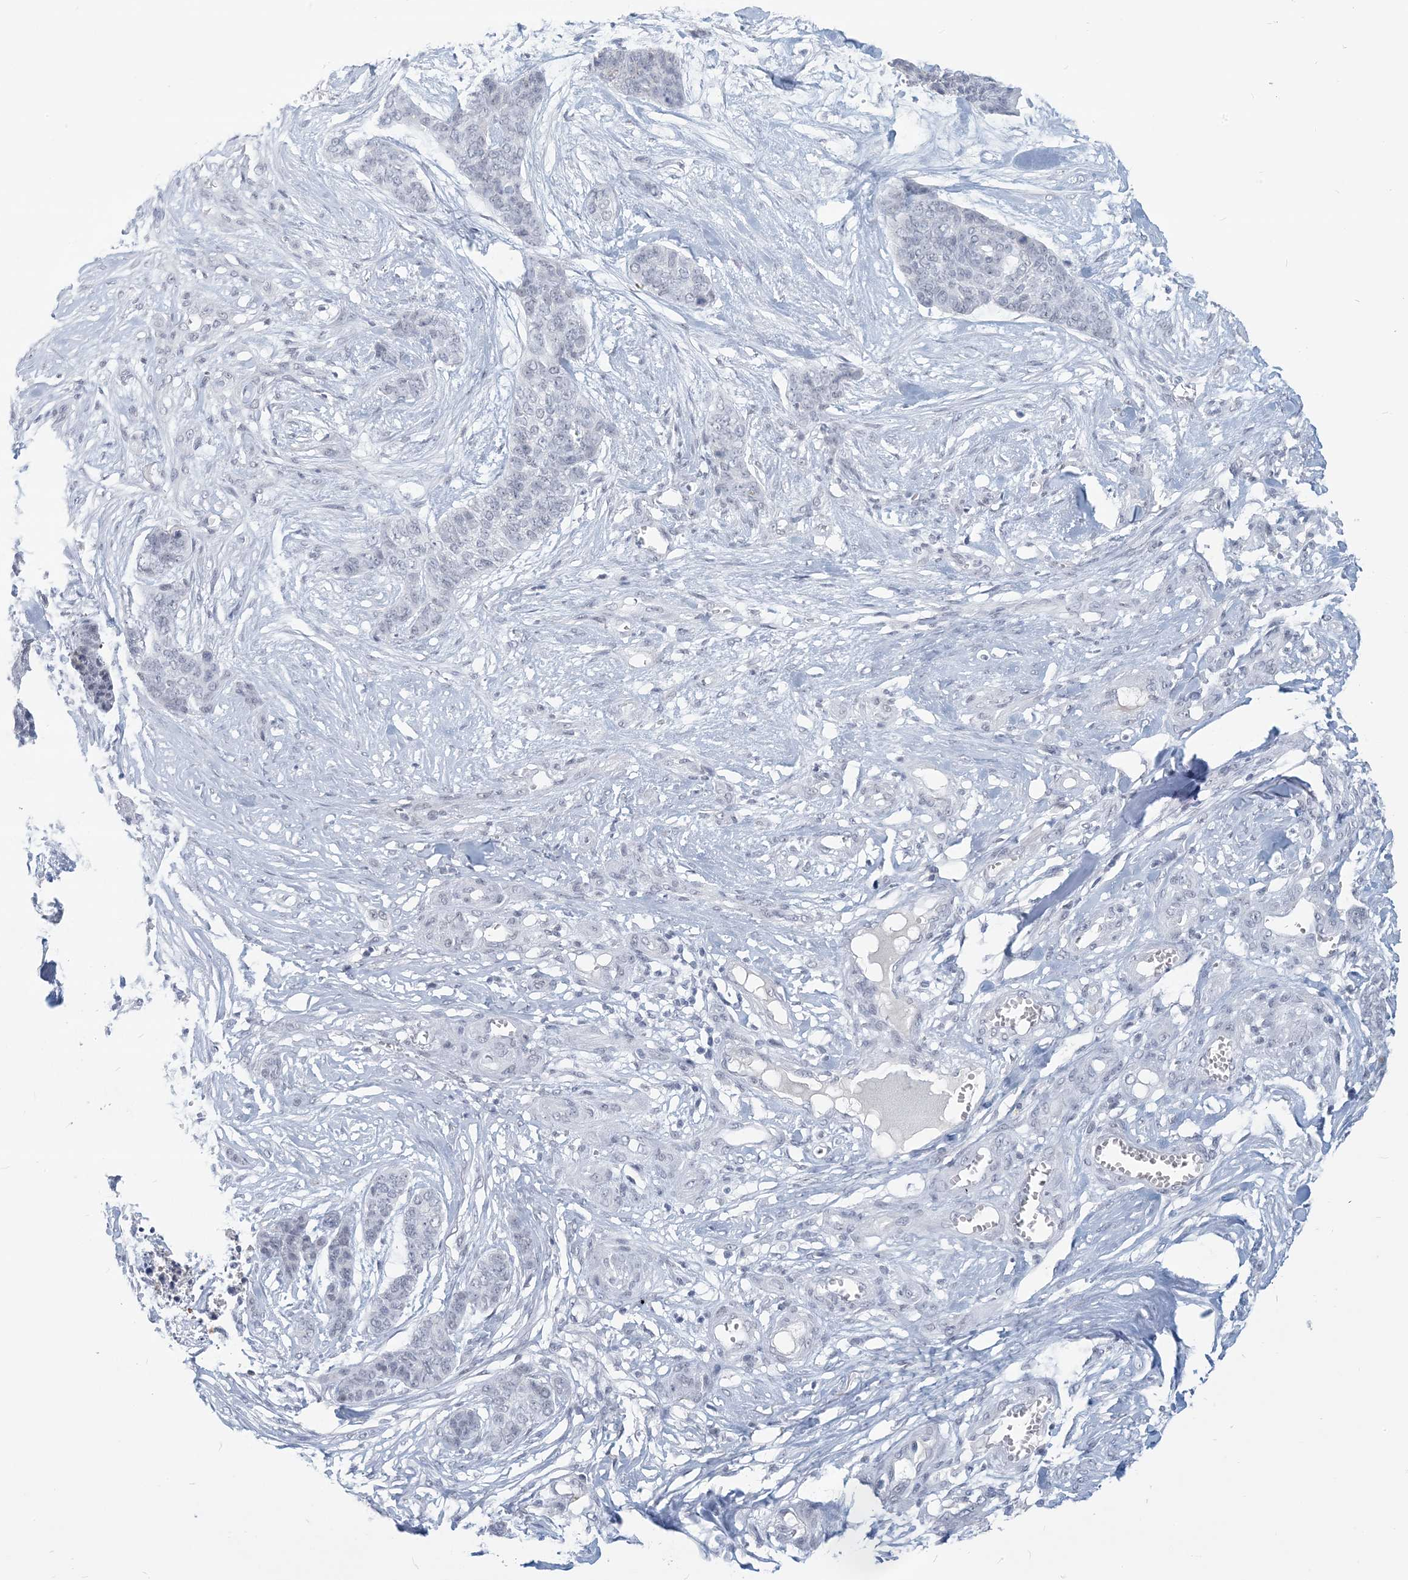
{"staining": {"intensity": "negative", "quantity": "none", "location": "none"}, "tissue": "skin cancer", "cell_type": "Tumor cells", "image_type": "cancer", "snomed": [{"axis": "morphology", "description": "Basal cell carcinoma"}, {"axis": "topography", "description": "Skin"}], "caption": "A histopathology image of skin basal cell carcinoma stained for a protein demonstrates no brown staining in tumor cells.", "gene": "SCML1", "patient": {"sex": "female", "age": 64}}